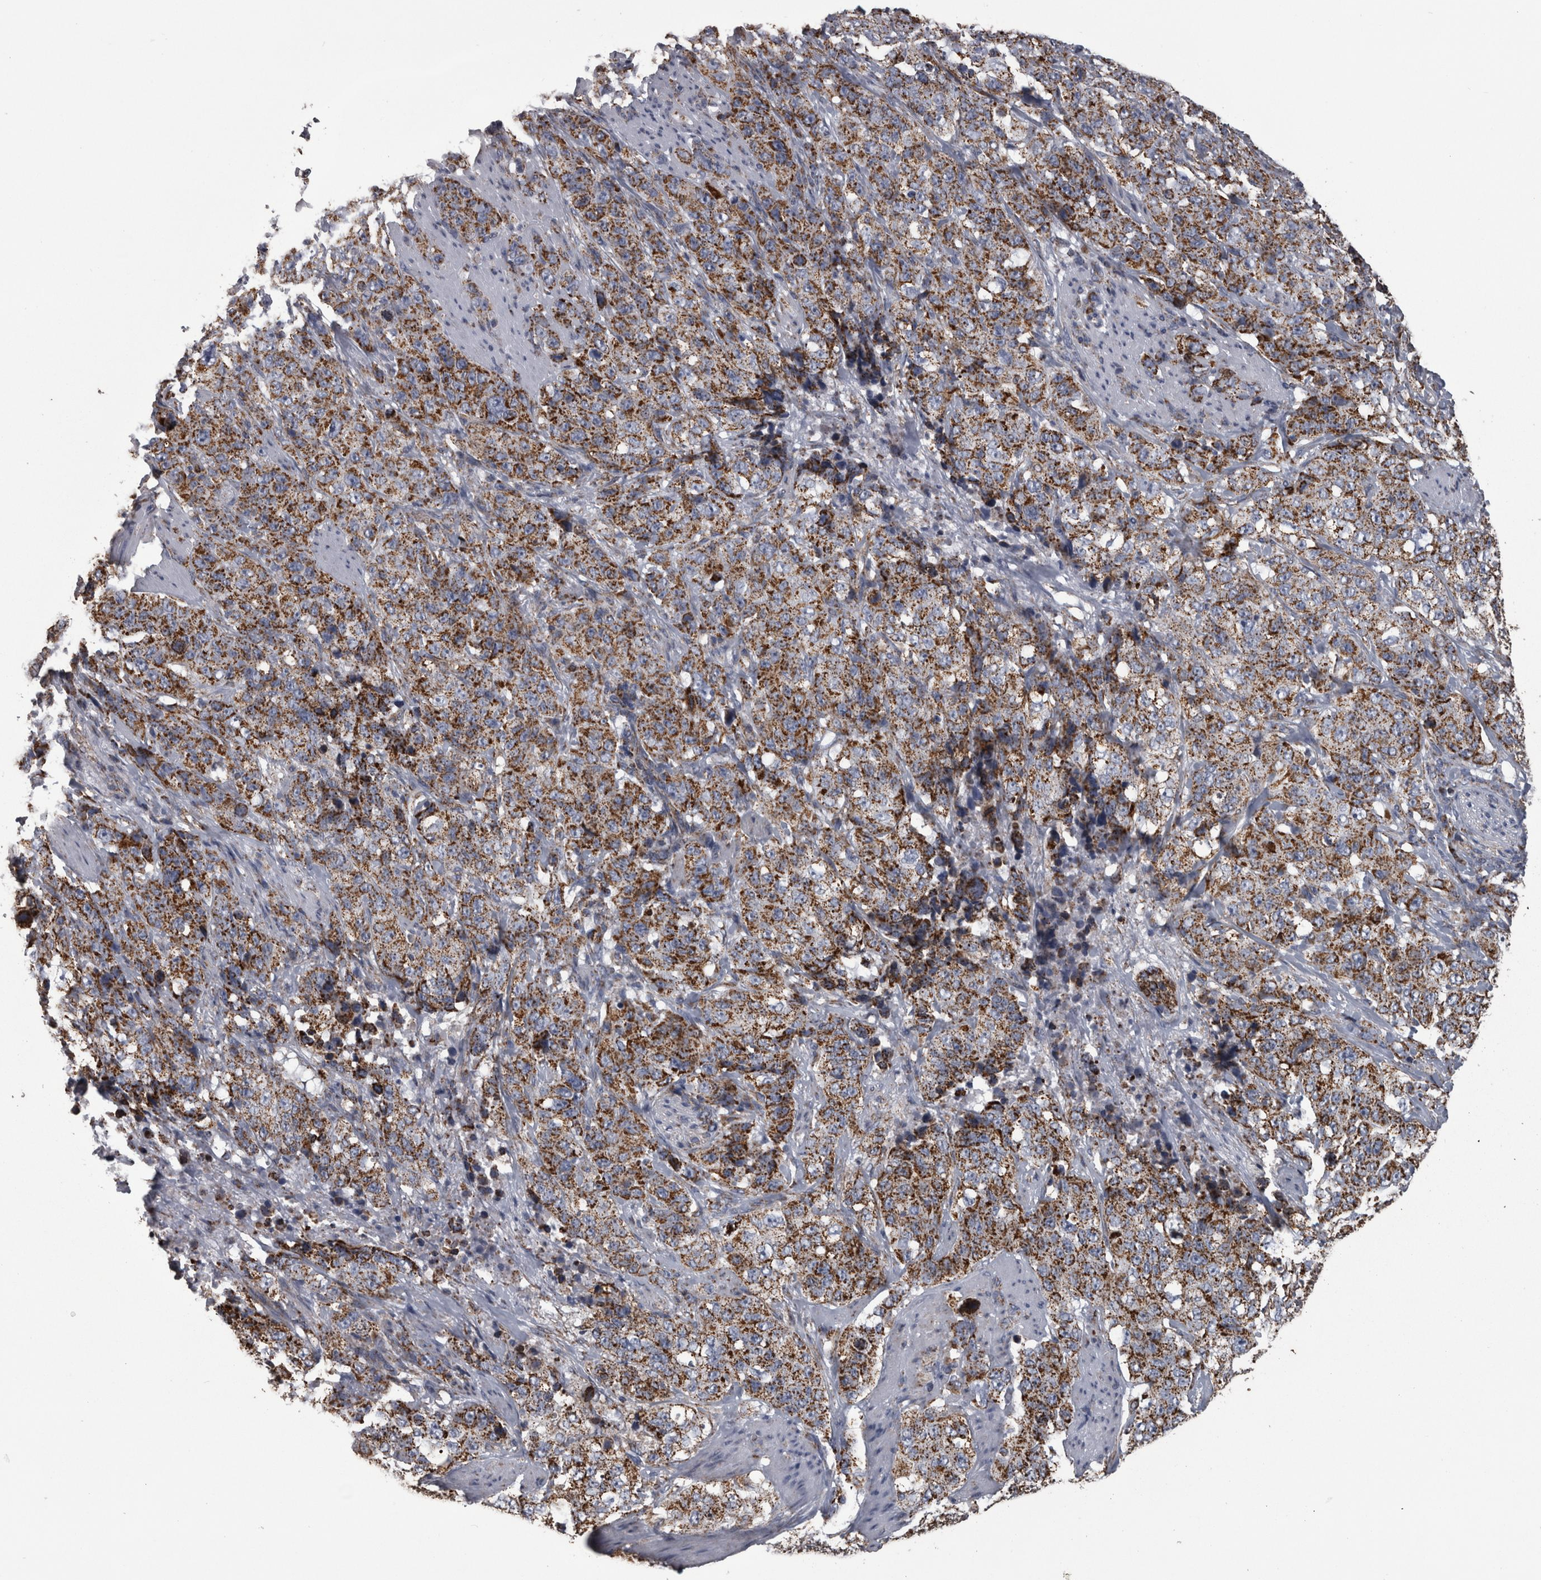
{"staining": {"intensity": "moderate", "quantity": ">75%", "location": "cytoplasmic/membranous"}, "tissue": "stomach cancer", "cell_type": "Tumor cells", "image_type": "cancer", "snomed": [{"axis": "morphology", "description": "Adenocarcinoma, NOS"}, {"axis": "topography", "description": "Stomach"}], "caption": "There is medium levels of moderate cytoplasmic/membranous staining in tumor cells of stomach cancer (adenocarcinoma), as demonstrated by immunohistochemical staining (brown color).", "gene": "MDH2", "patient": {"sex": "male", "age": 48}}